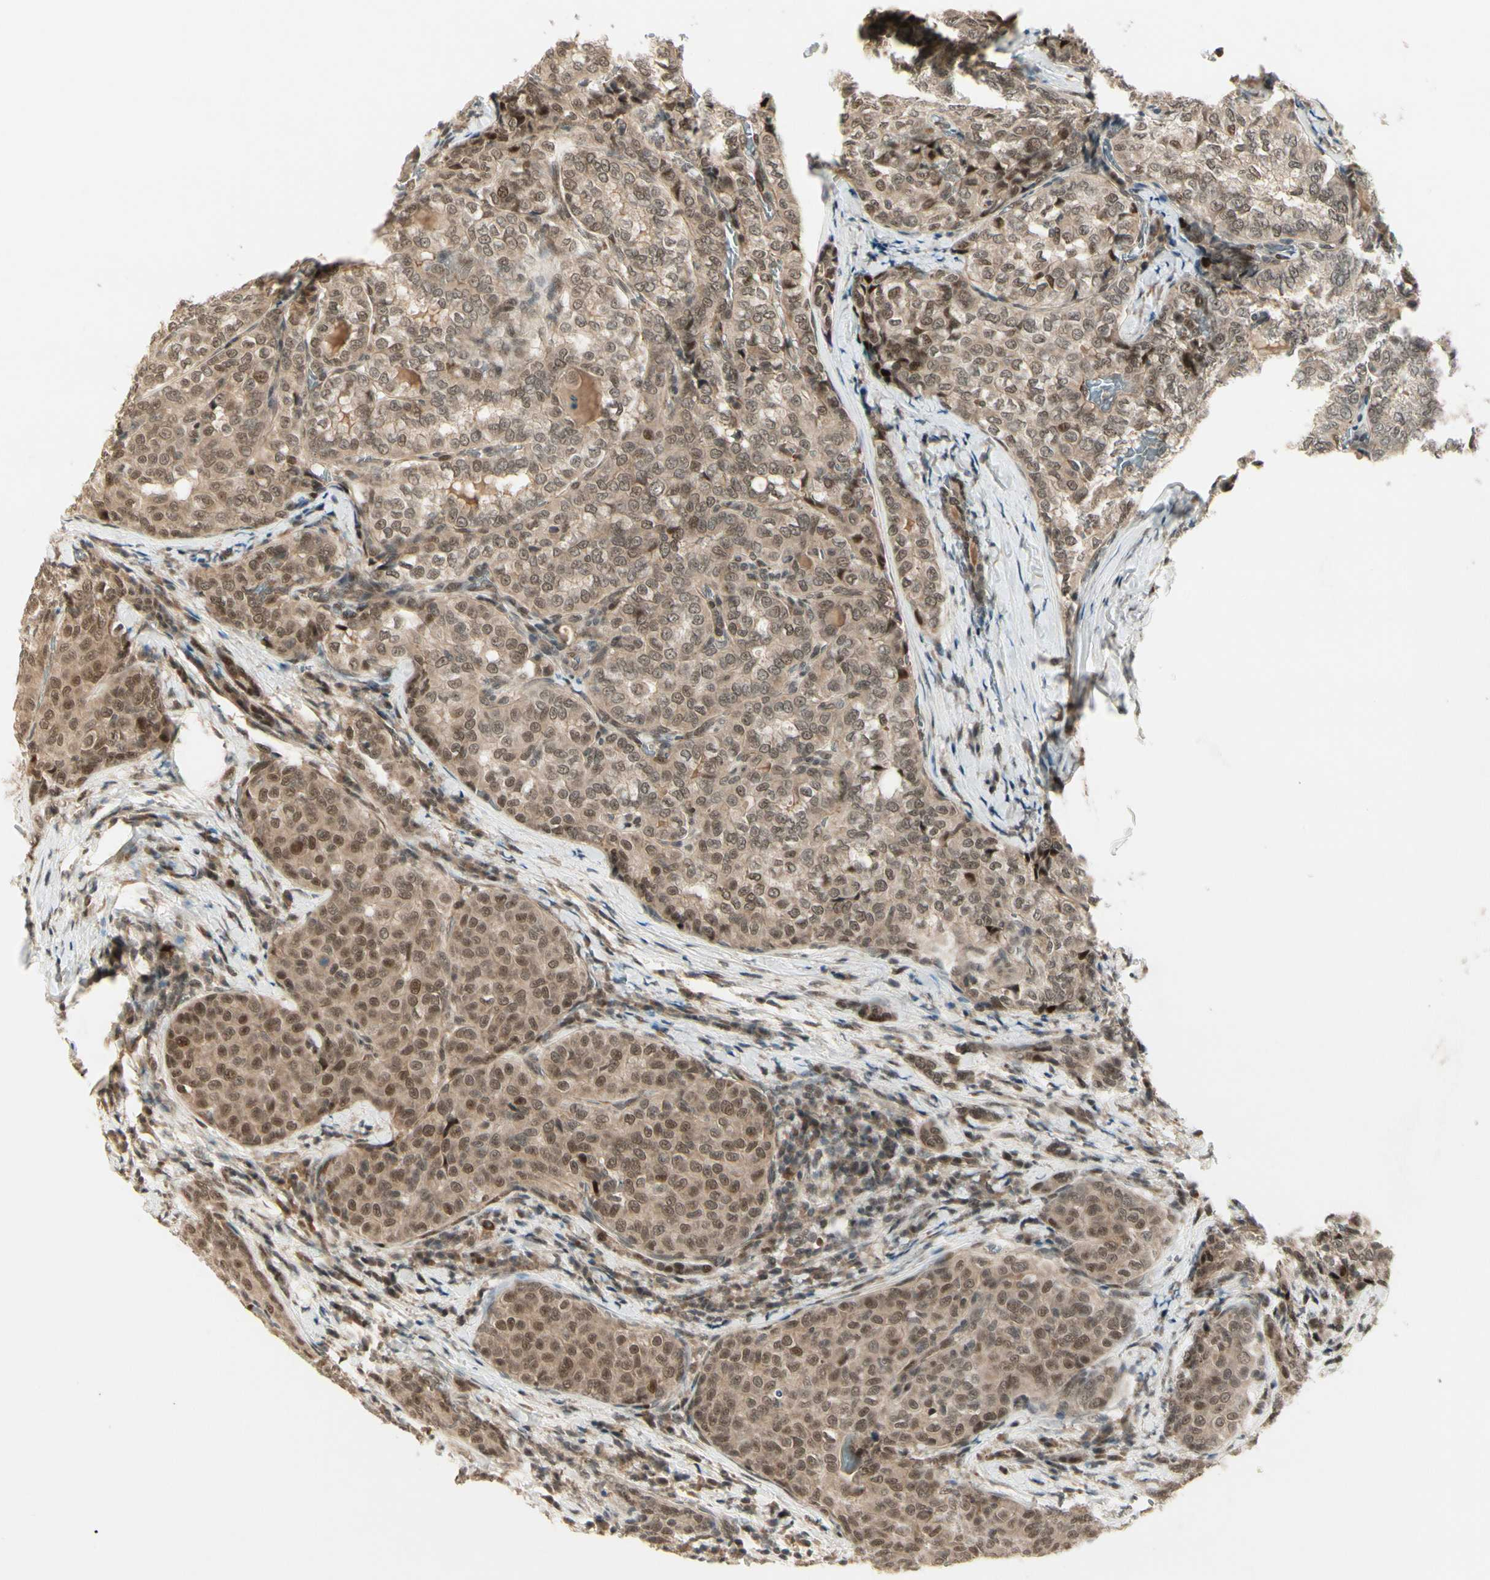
{"staining": {"intensity": "moderate", "quantity": "25%-75%", "location": "nuclear"}, "tissue": "thyroid cancer", "cell_type": "Tumor cells", "image_type": "cancer", "snomed": [{"axis": "morphology", "description": "Normal tissue, NOS"}, {"axis": "morphology", "description": "Papillary adenocarcinoma, NOS"}, {"axis": "topography", "description": "Thyroid gland"}], "caption": "IHC histopathology image of human thyroid cancer (papillary adenocarcinoma) stained for a protein (brown), which demonstrates medium levels of moderate nuclear staining in approximately 25%-75% of tumor cells.", "gene": "CDK11A", "patient": {"sex": "female", "age": 30}}